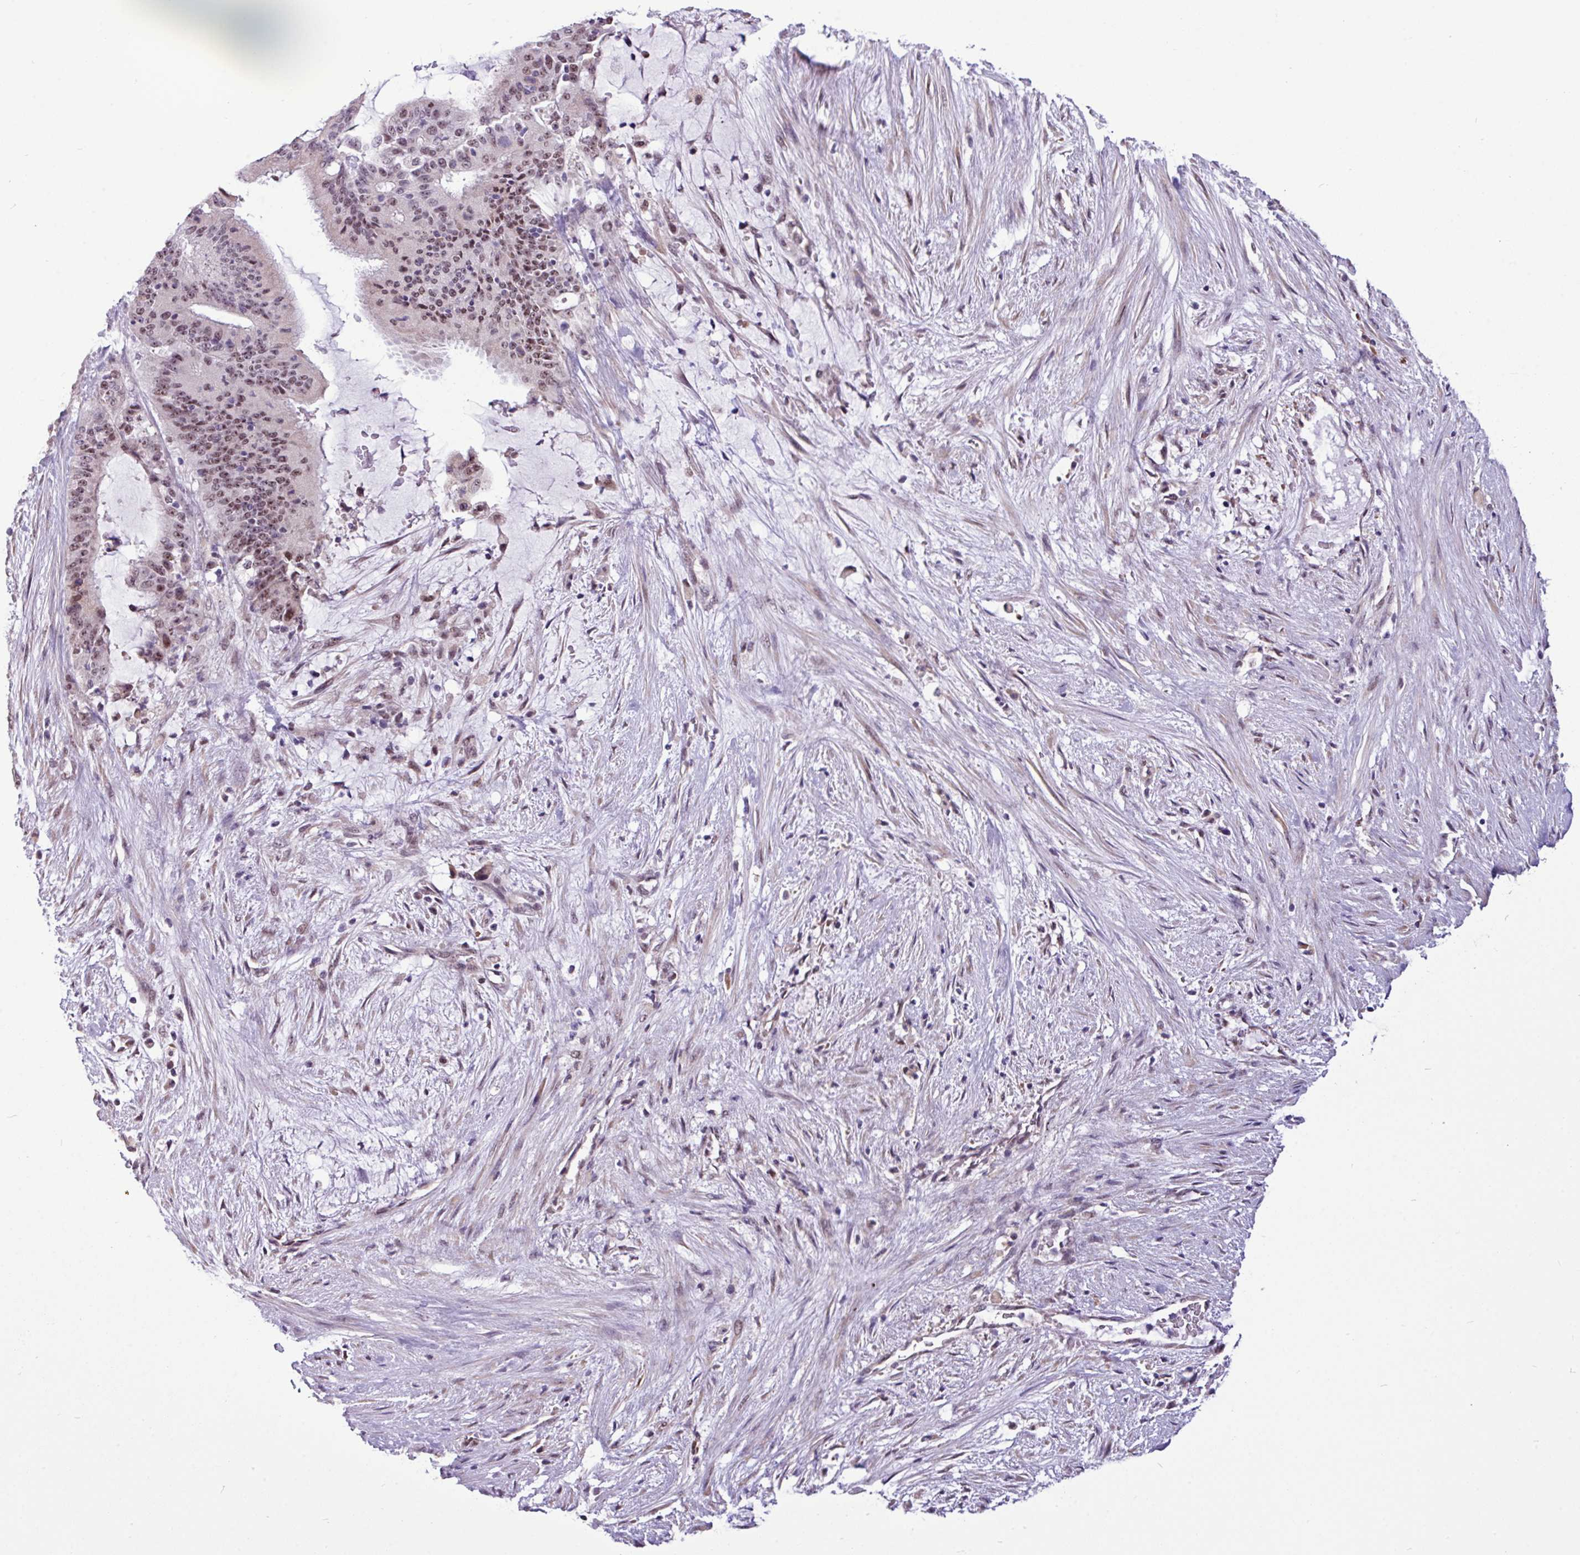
{"staining": {"intensity": "moderate", "quantity": ">75%", "location": "nuclear"}, "tissue": "liver cancer", "cell_type": "Tumor cells", "image_type": "cancer", "snomed": [{"axis": "morphology", "description": "Normal tissue, NOS"}, {"axis": "morphology", "description": "Cholangiocarcinoma"}, {"axis": "topography", "description": "Liver"}, {"axis": "topography", "description": "Peripheral nerve tissue"}], "caption": "An image of human liver cancer stained for a protein reveals moderate nuclear brown staining in tumor cells.", "gene": "UTP18", "patient": {"sex": "female", "age": 73}}